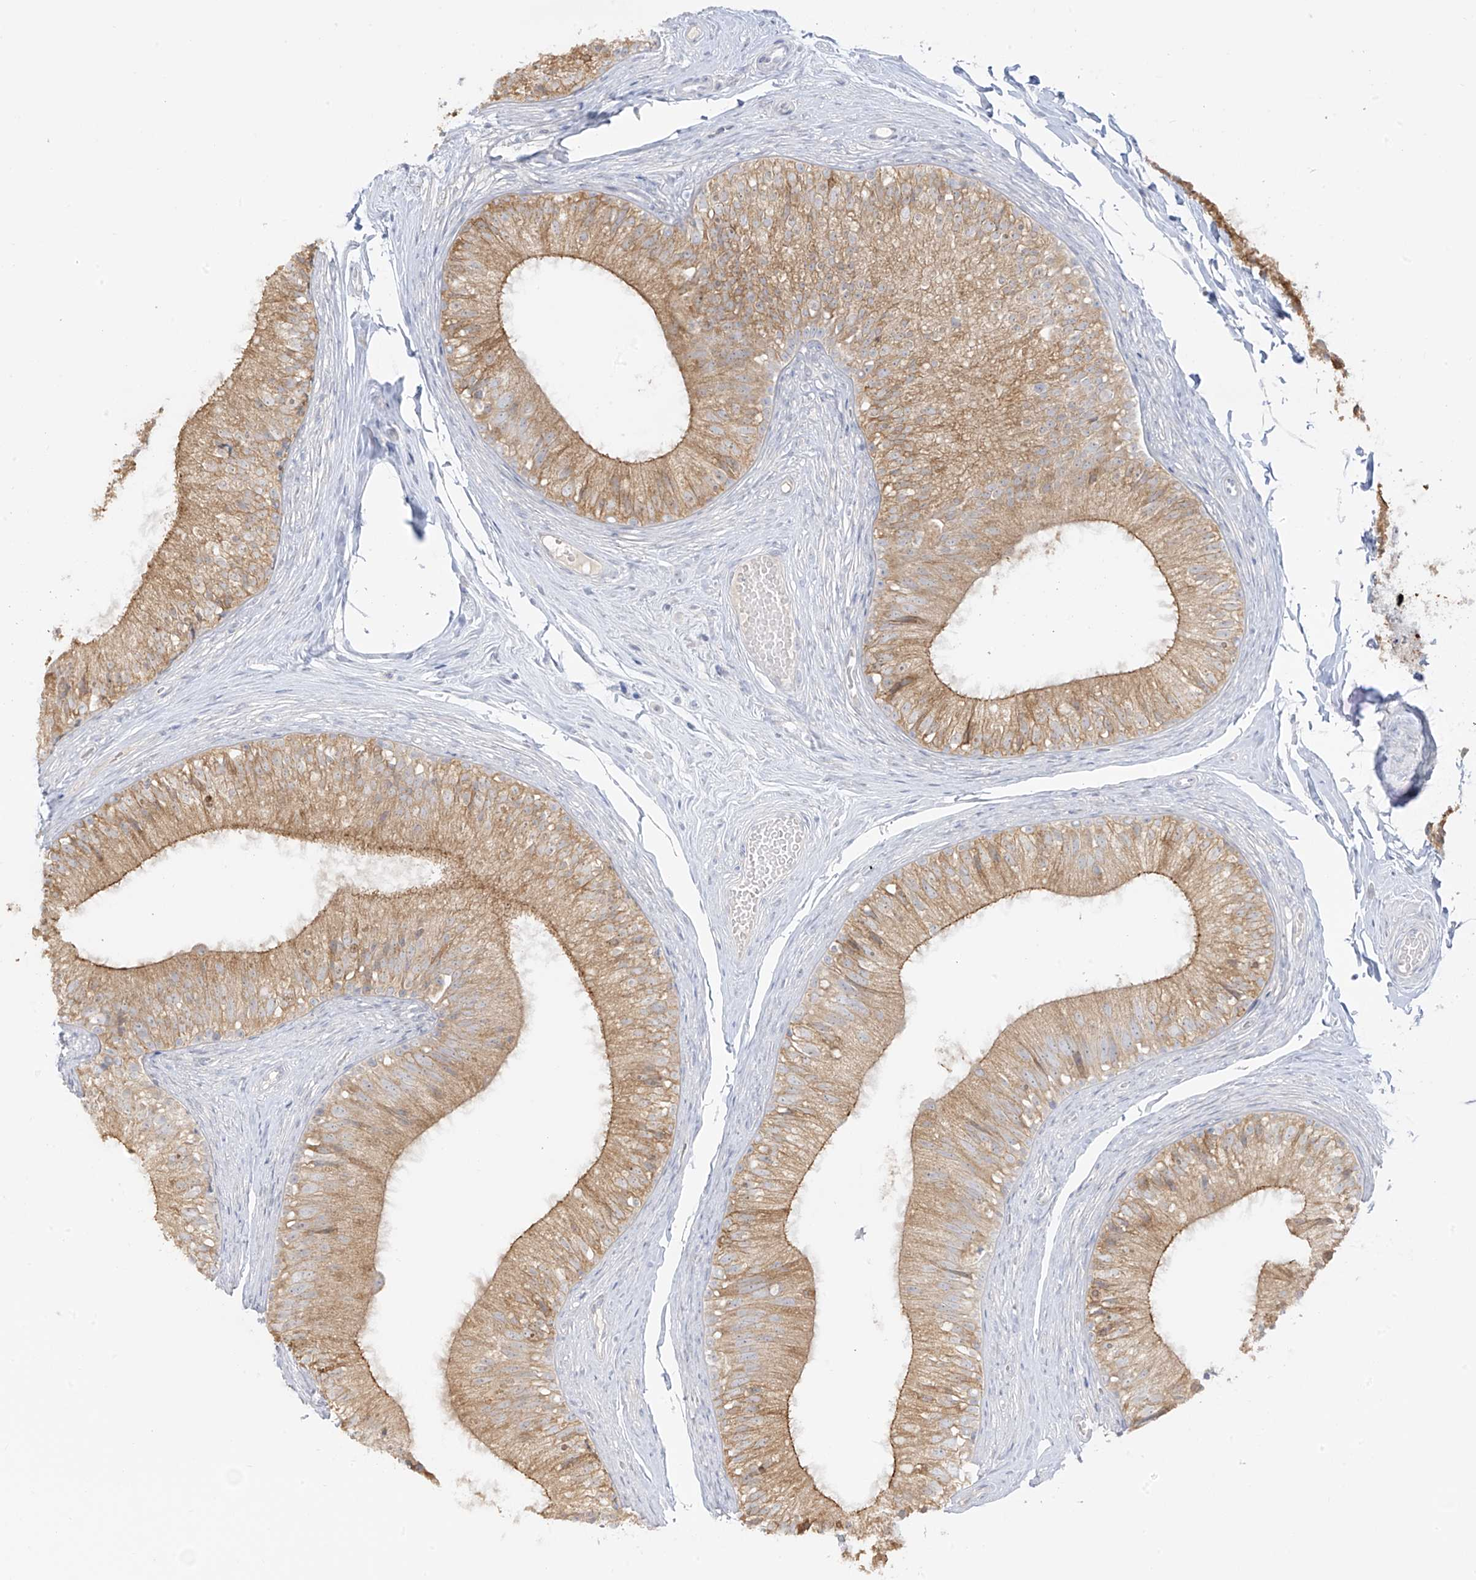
{"staining": {"intensity": "moderate", "quantity": ">75%", "location": "cytoplasmic/membranous"}, "tissue": "epididymis", "cell_type": "Glandular cells", "image_type": "normal", "snomed": [{"axis": "morphology", "description": "Normal tissue, NOS"}, {"axis": "morphology", "description": "Seminoma in situ"}, {"axis": "topography", "description": "Testis"}, {"axis": "topography", "description": "Epididymis"}], "caption": "Immunohistochemistry (DAB) staining of unremarkable epididymis displays moderate cytoplasmic/membranous protein staining in approximately >75% of glandular cells. The protein of interest is stained brown, and the nuclei are stained in blue (DAB (3,3'-diaminobenzidine) IHC with brightfield microscopy, high magnification).", "gene": "DCDC2", "patient": {"sex": "male", "age": 28}}